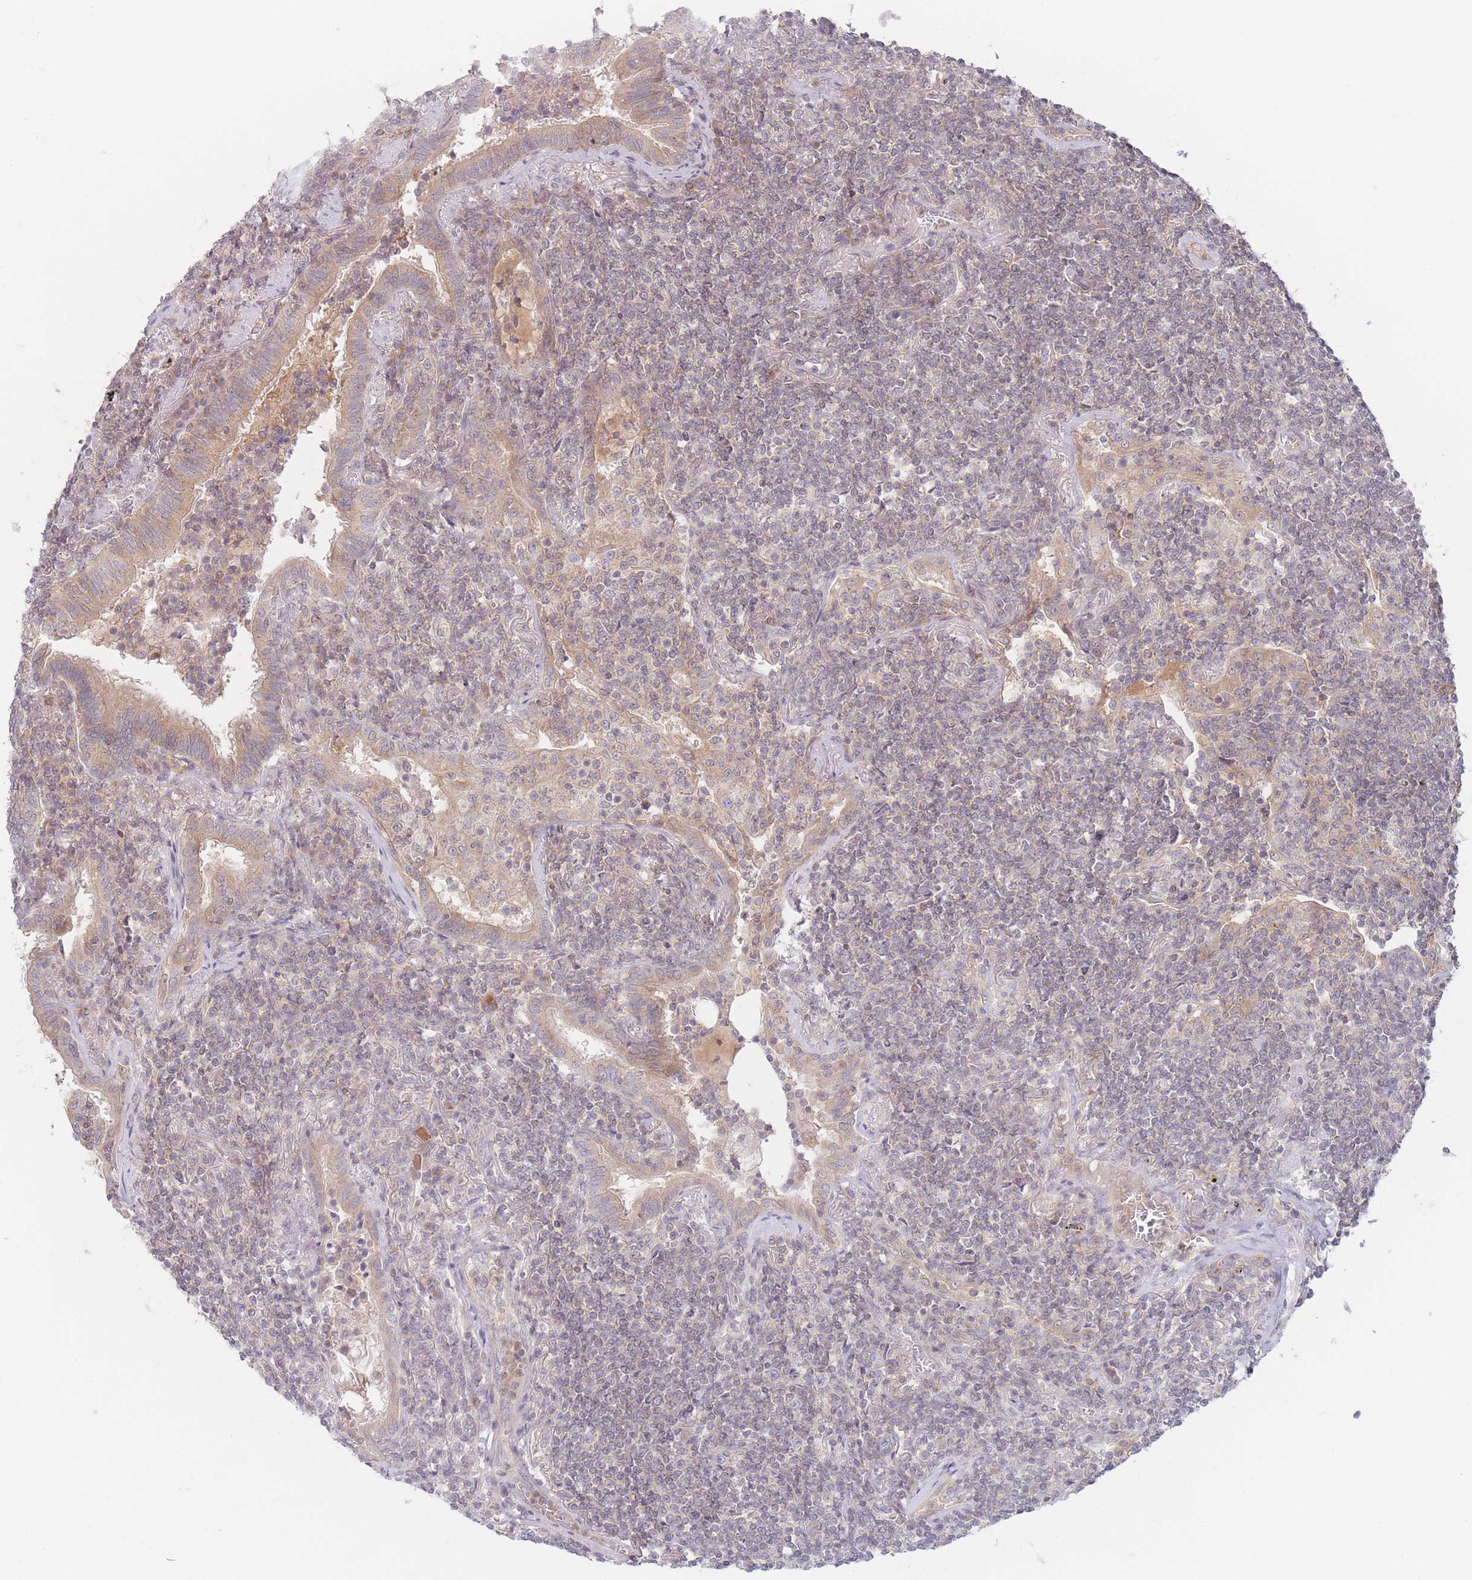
{"staining": {"intensity": "weak", "quantity": "<25%", "location": "cytoplasmic/membranous"}, "tissue": "lymphoma", "cell_type": "Tumor cells", "image_type": "cancer", "snomed": [{"axis": "morphology", "description": "Malignant lymphoma, non-Hodgkin's type, Low grade"}, {"axis": "topography", "description": "Lung"}], "caption": "Immunohistochemistry of human low-grade malignant lymphoma, non-Hodgkin's type shows no staining in tumor cells.", "gene": "PPM1A", "patient": {"sex": "female", "age": 71}}